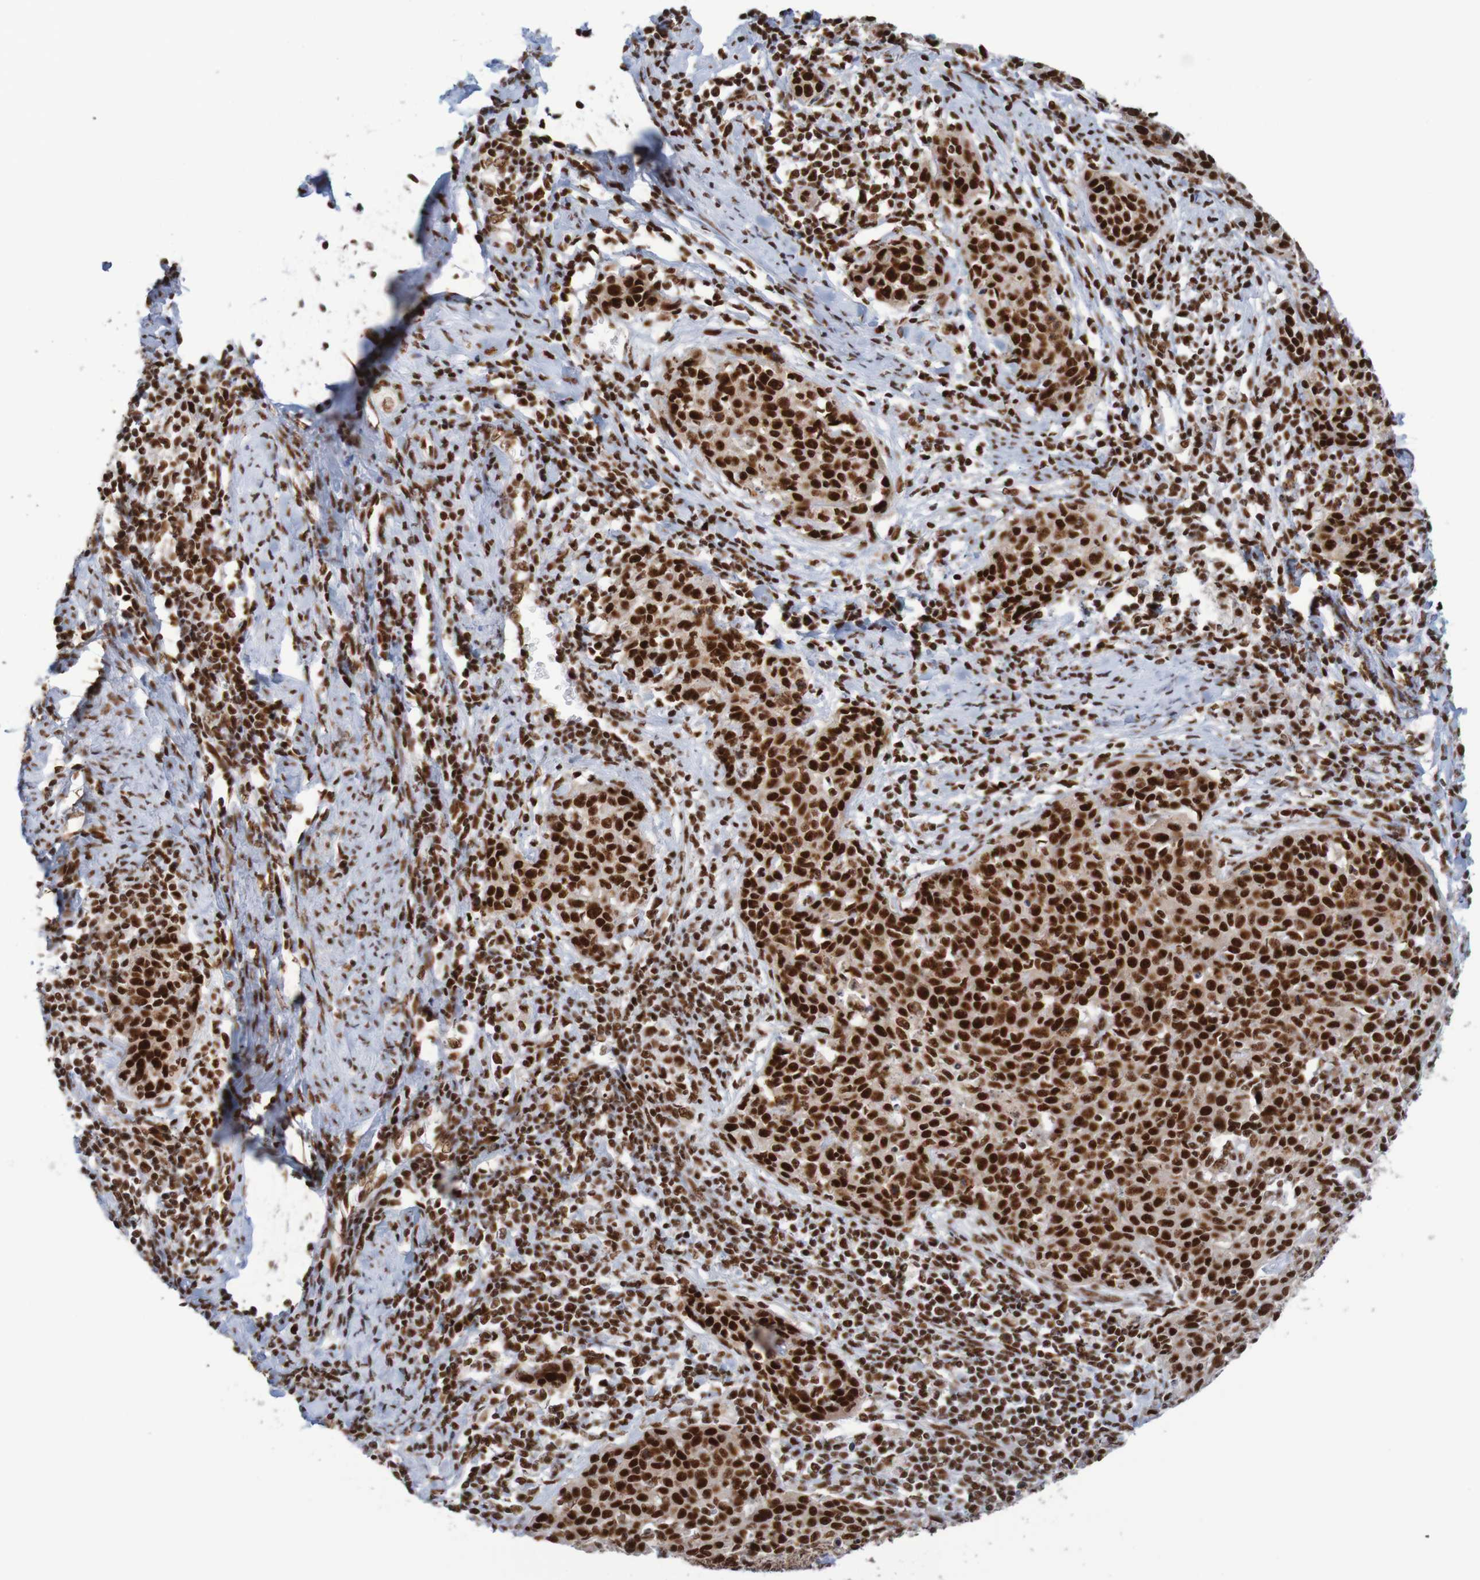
{"staining": {"intensity": "strong", "quantity": ">75%", "location": "nuclear"}, "tissue": "cervical cancer", "cell_type": "Tumor cells", "image_type": "cancer", "snomed": [{"axis": "morphology", "description": "Squamous cell carcinoma, NOS"}, {"axis": "topography", "description": "Cervix"}], "caption": "Immunohistochemistry of human cervical squamous cell carcinoma displays high levels of strong nuclear positivity in approximately >75% of tumor cells. (IHC, brightfield microscopy, high magnification).", "gene": "THRAP3", "patient": {"sex": "female", "age": 38}}